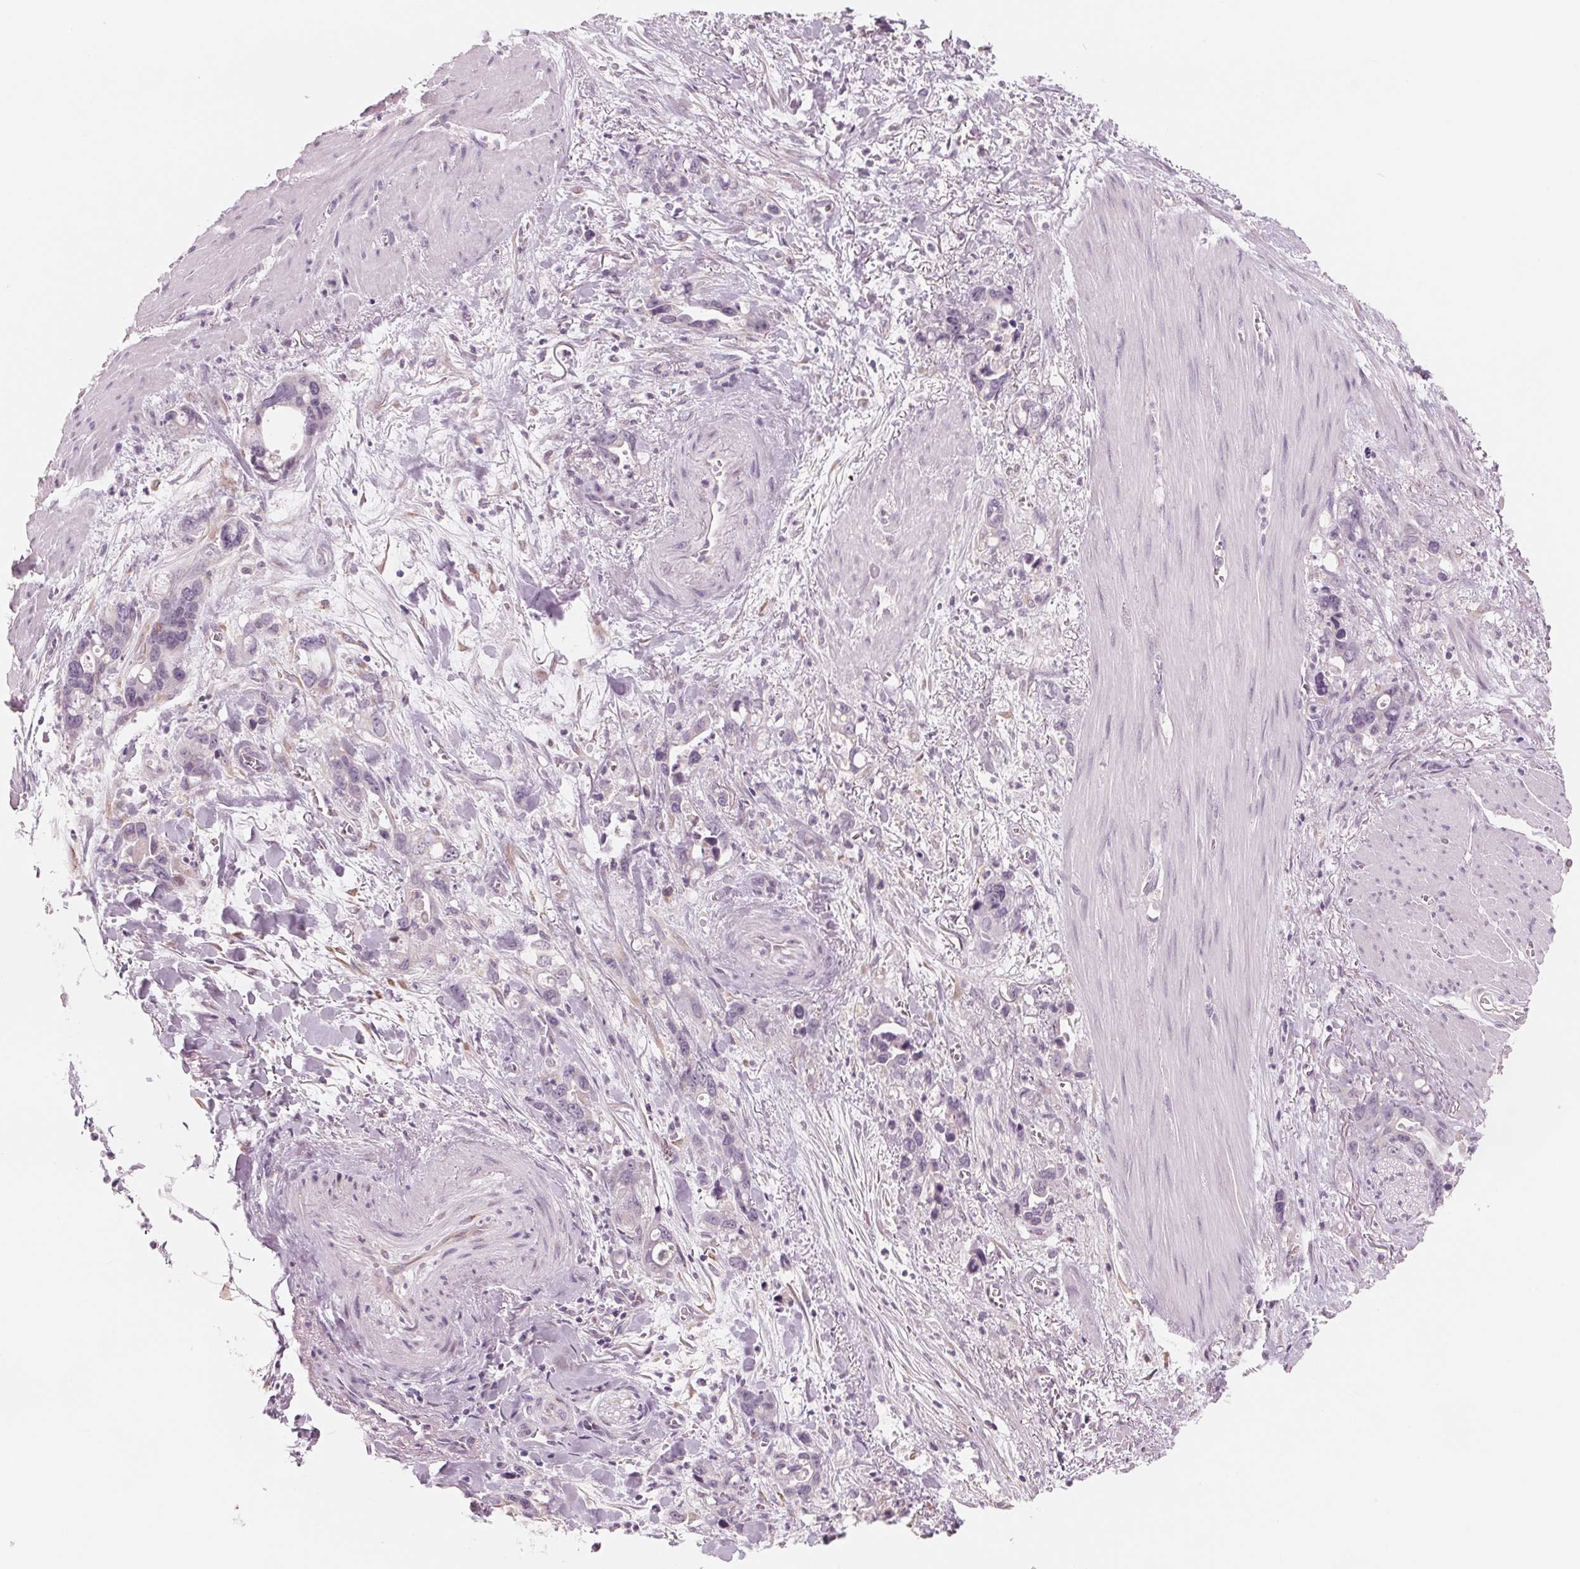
{"staining": {"intensity": "negative", "quantity": "none", "location": "none"}, "tissue": "stomach cancer", "cell_type": "Tumor cells", "image_type": "cancer", "snomed": [{"axis": "morphology", "description": "Normal tissue, NOS"}, {"axis": "morphology", "description": "Adenocarcinoma, NOS"}, {"axis": "topography", "description": "Esophagus"}, {"axis": "topography", "description": "Stomach, upper"}], "caption": "The immunohistochemistry (IHC) histopathology image has no significant staining in tumor cells of adenocarcinoma (stomach) tissue. (DAB (3,3'-diaminobenzidine) immunohistochemistry (IHC) with hematoxylin counter stain).", "gene": "IL9R", "patient": {"sex": "male", "age": 74}}